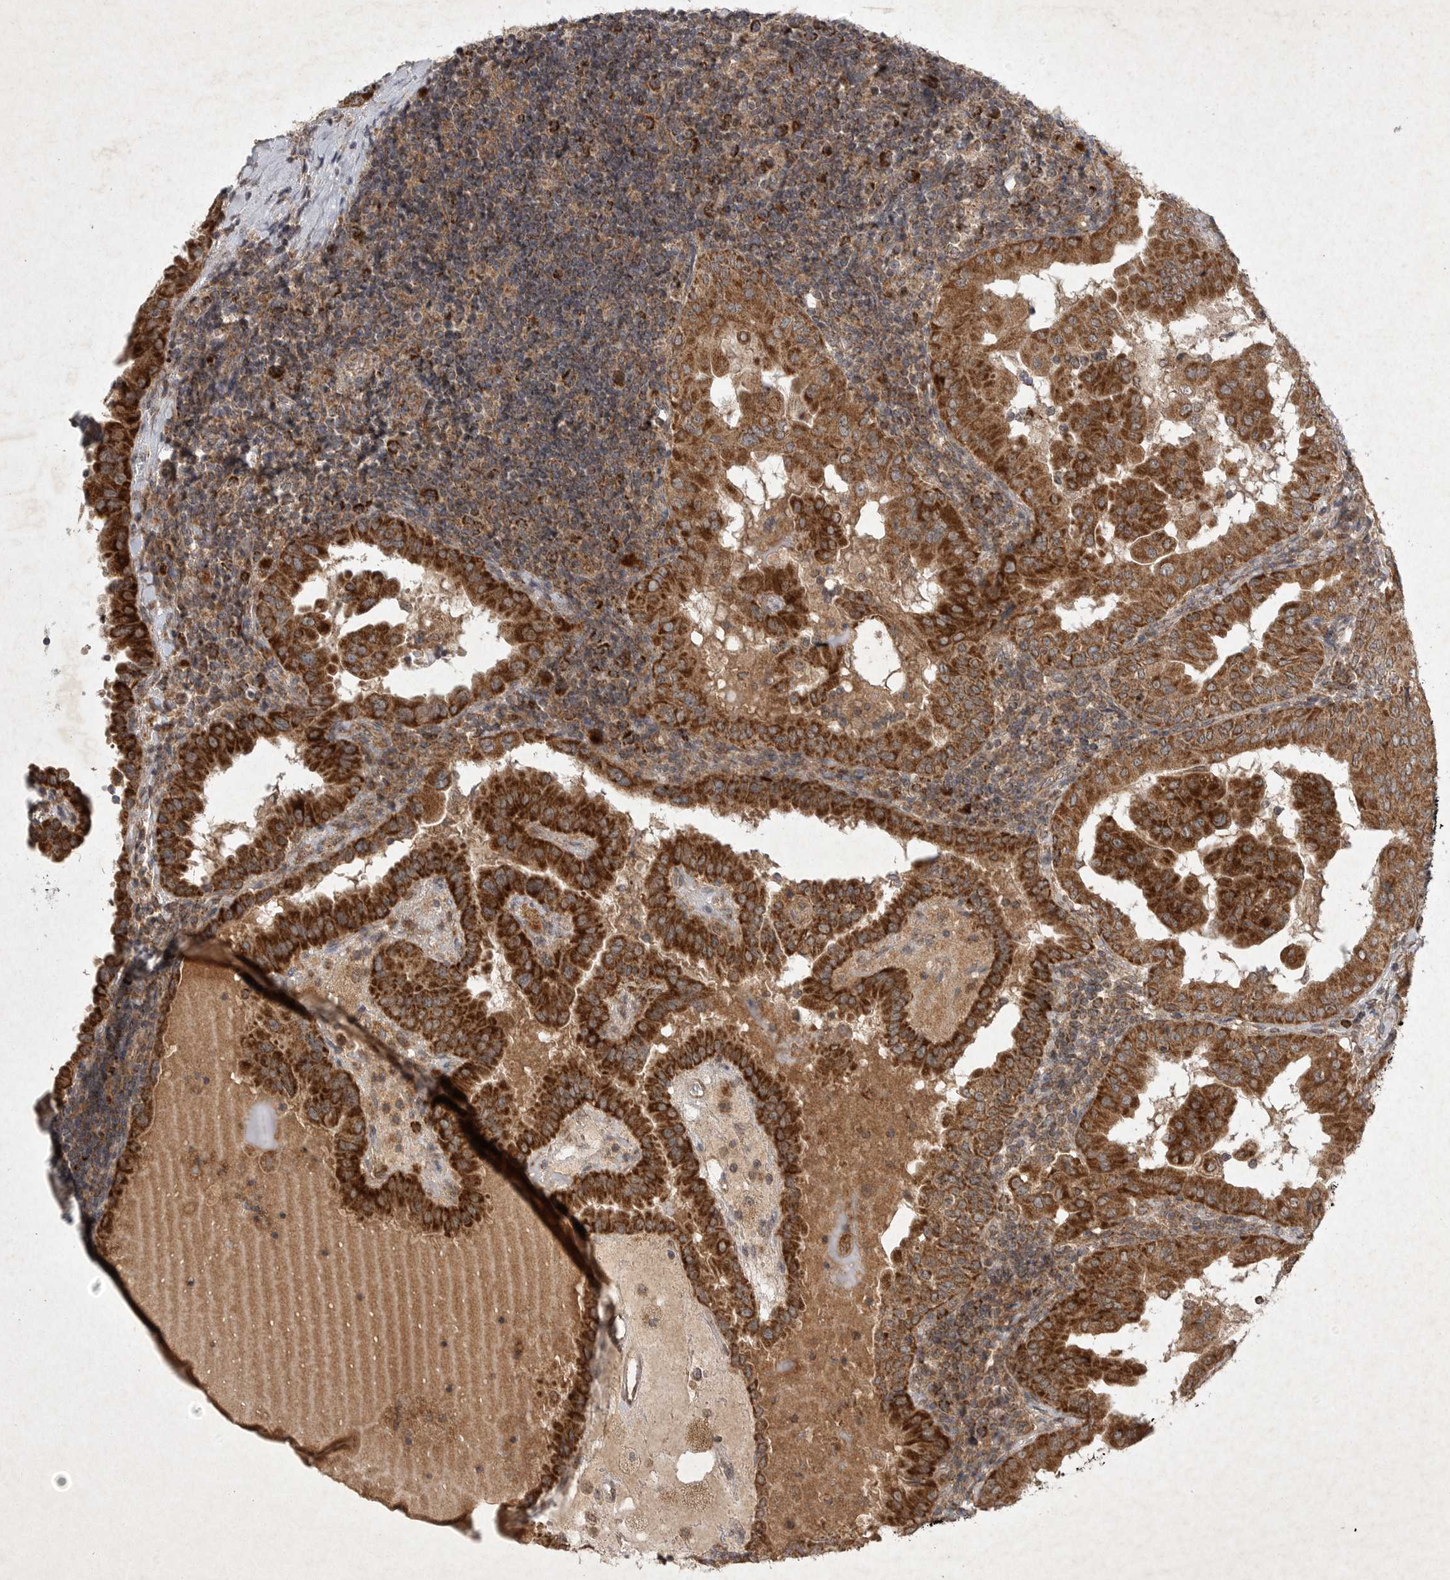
{"staining": {"intensity": "strong", "quantity": ">75%", "location": "cytoplasmic/membranous"}, "tissue": "thyroid cancer", "cell_type": "Tumor cells", "image_type": "cancer", "snomed": [{"axis": "morphology", "description": "Papillary adenocarcinoma, NOS"}, {"axis": "topography", "description": "Thyroid gland"}], "caption": "Immunohistochemical staining of human thyroid cancer shows strong cytoplasmic/membranous protein positivity in approximately >75% of tumor cells.", "gene": "DDR1", "patient": {"sex": "male", "age": 33}}